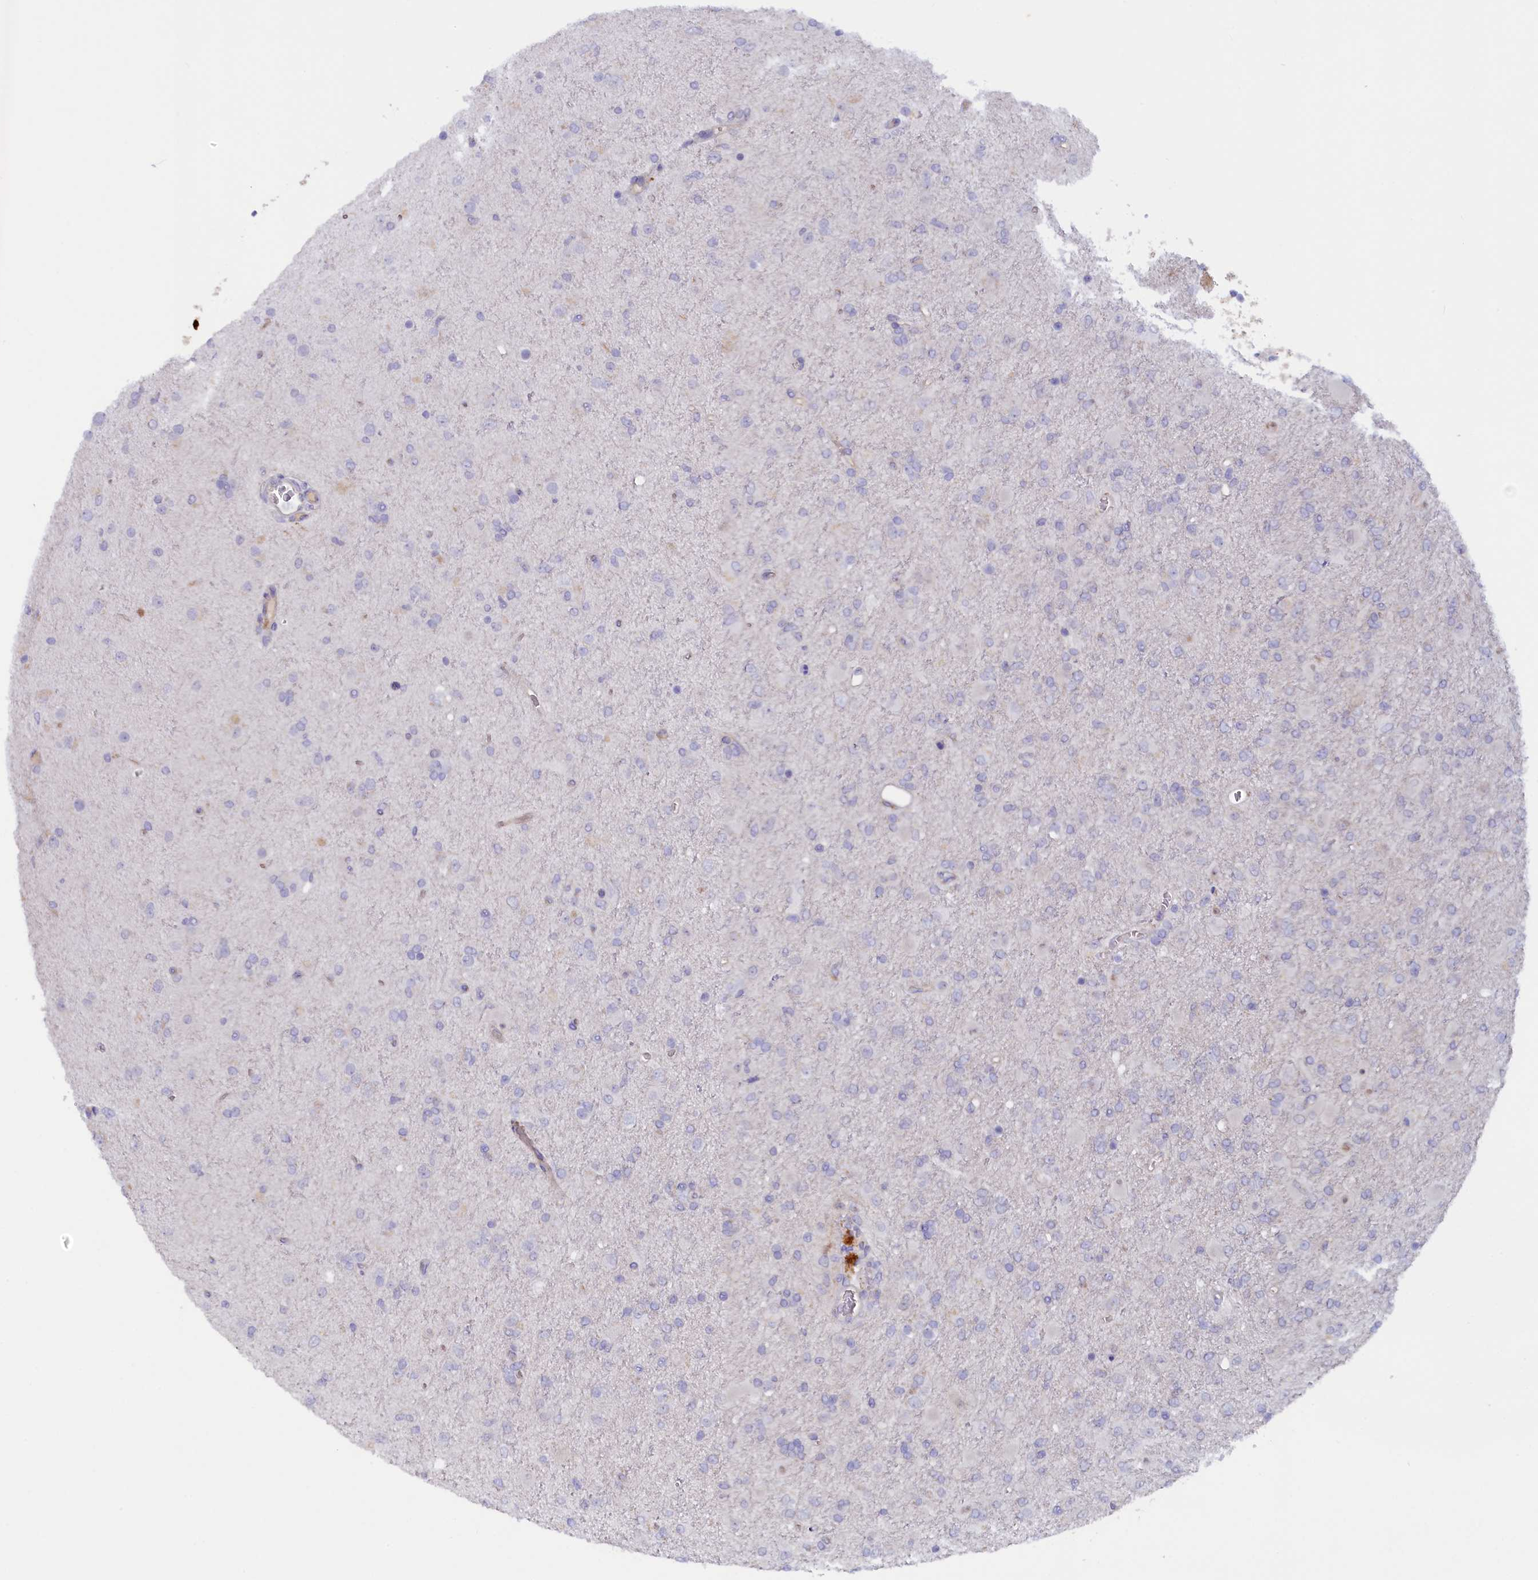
{"staining": {"intensity": "negative", "quantity": "none", "location": "none"}, "tissue": "glioma", "cell_type": "Tumor cells", "image_type": "cancer", "snomed": [{"axis": "morphology", "description": "Glioma, malignant, Low grade"}, {"axis": "topography", "description": "Brain"}], "caption": "A high-resolution micrograph shows IHC staining of glioma, which shows no significant expression in tumor cells.", "gene": "ZSWIM4", "patient": {"sex": "male", "age": 65}}